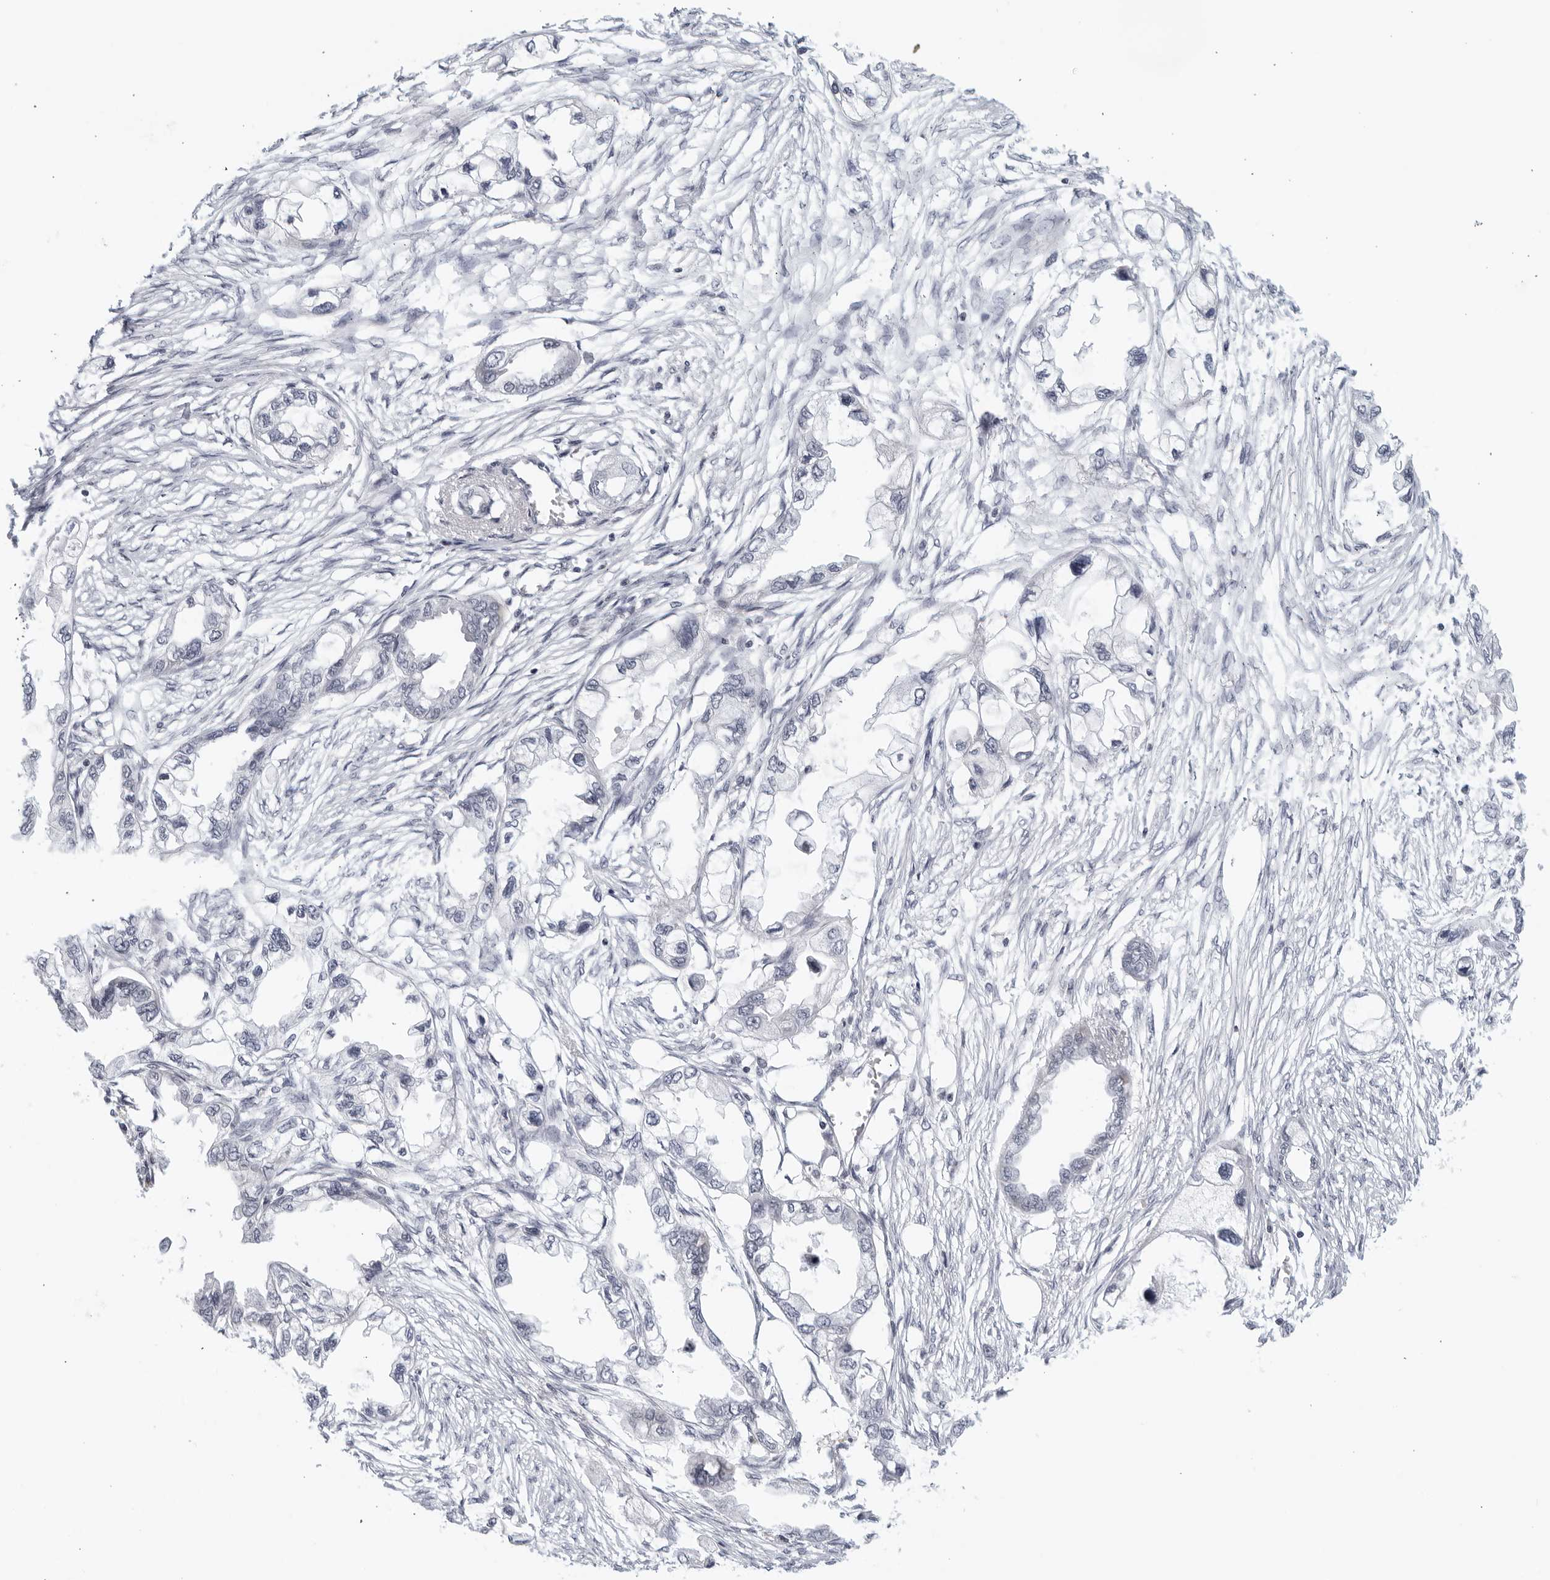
{"staining": {"intensity": "negative", "quantity": "none", "location": "none"}, "tissue": "endometrial cancer", "cell_type": "Tumor cells", "image_type": "cancer", "snomed": [{"axis": "morphology", "description": "Adenocarcinoma, NOS"}, {"axis": "morphology", "description": "Adenocarcinoma, metastatic, NOS"}, {"axis": "topography", "description": "Adipose tissue"}, {"axis": "topography", "description": "Endometrium"}], "caption": "Immunohistochemistry (IHC) photomicrograph of human endometrial cancer (adenocarcinoma) stained for a protein (brown), which exhibits no positivity in tumor cells.", "gene": "RAB11FIP3", "patient": {"sex": "female", "age": 67}}